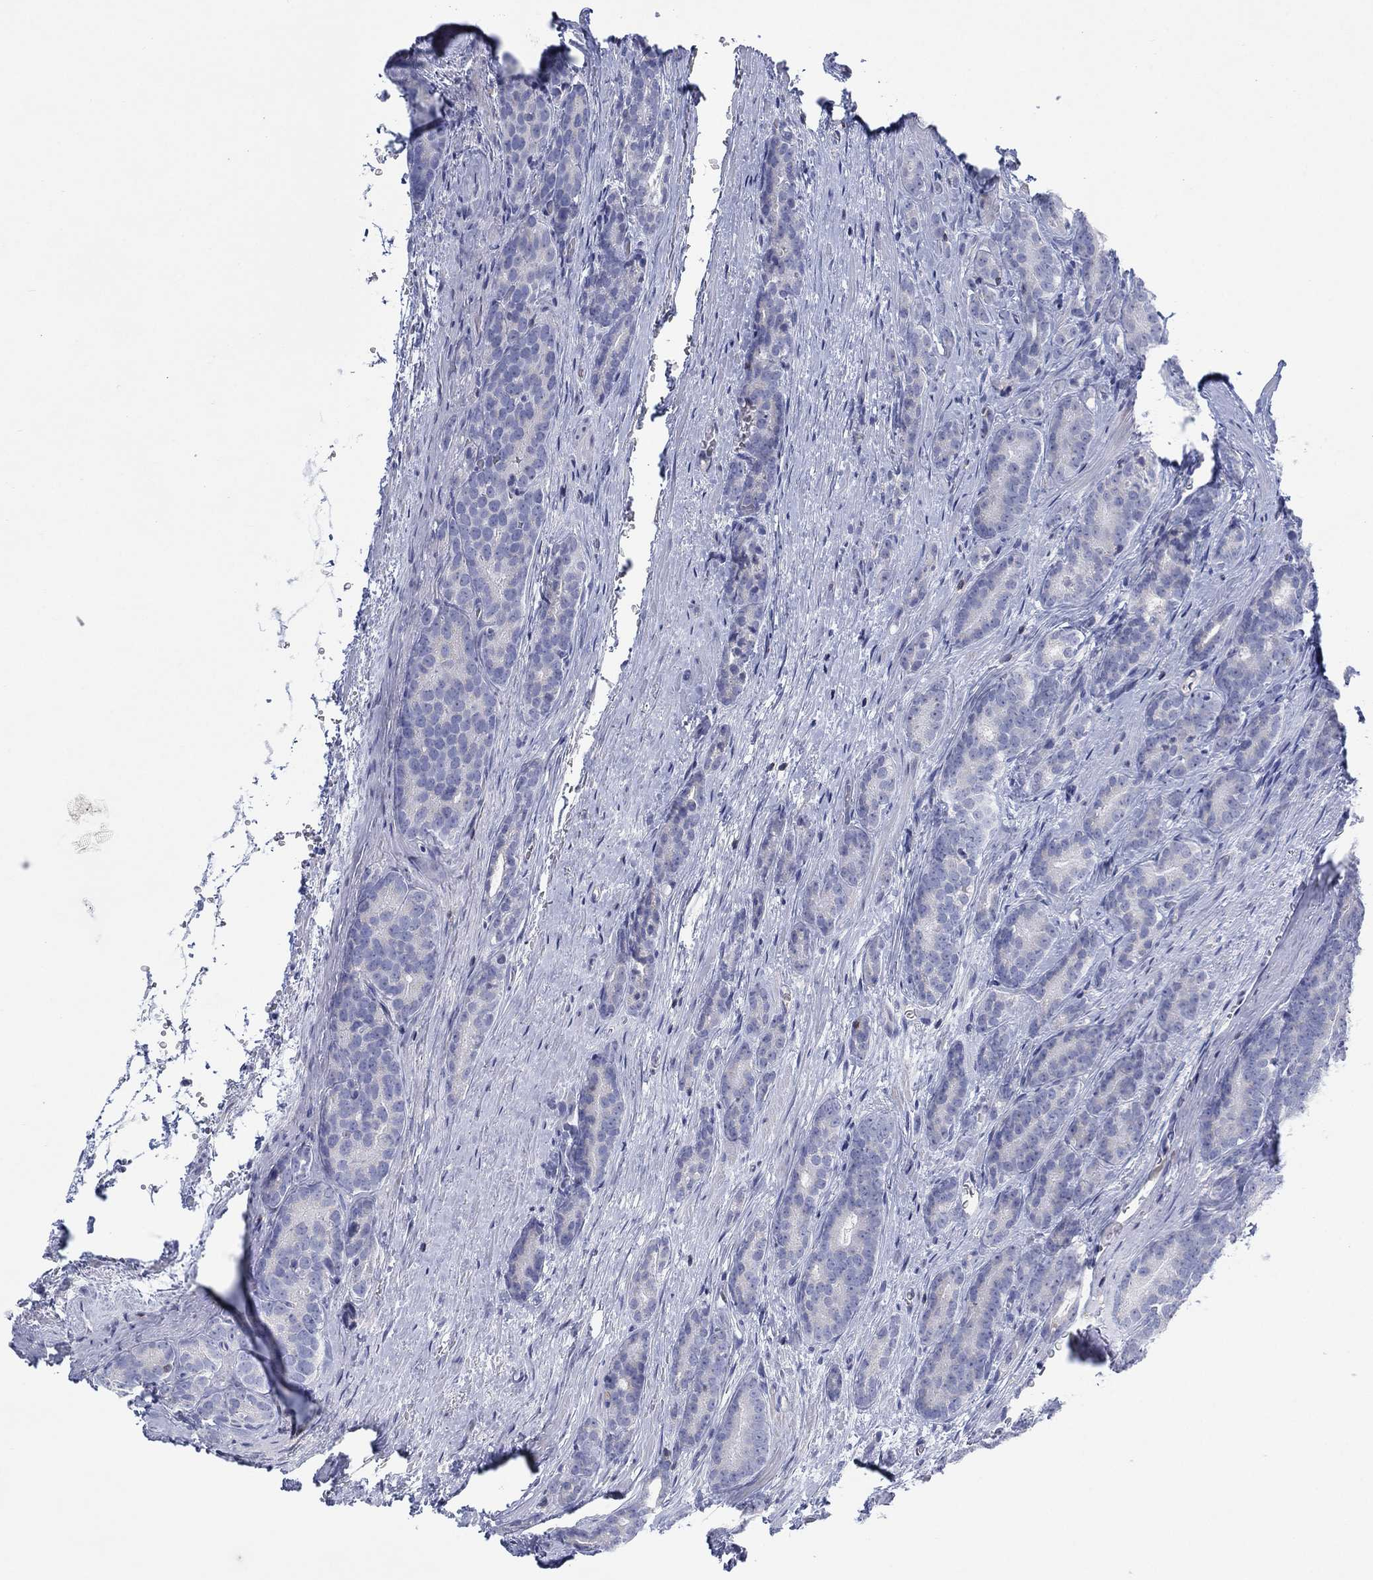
{"staining": {"intensity": "negative", "quantity": "none", "location": "none"}, "tissue": "prostate cancer", "cell_type": "Tumor cells", "image_type": "cancer", "snomed": [{"axis": "morphology", "description": "Adenocarcinoma, NOS"}, {"axis": "topography", "description": "Prostate"}], "caption": "Tumor cells show no significant protein positivity in prostate adenocarcinoma.", "gene": "SEPTIN1", "patient": {"sex": "male", "age": 71}}